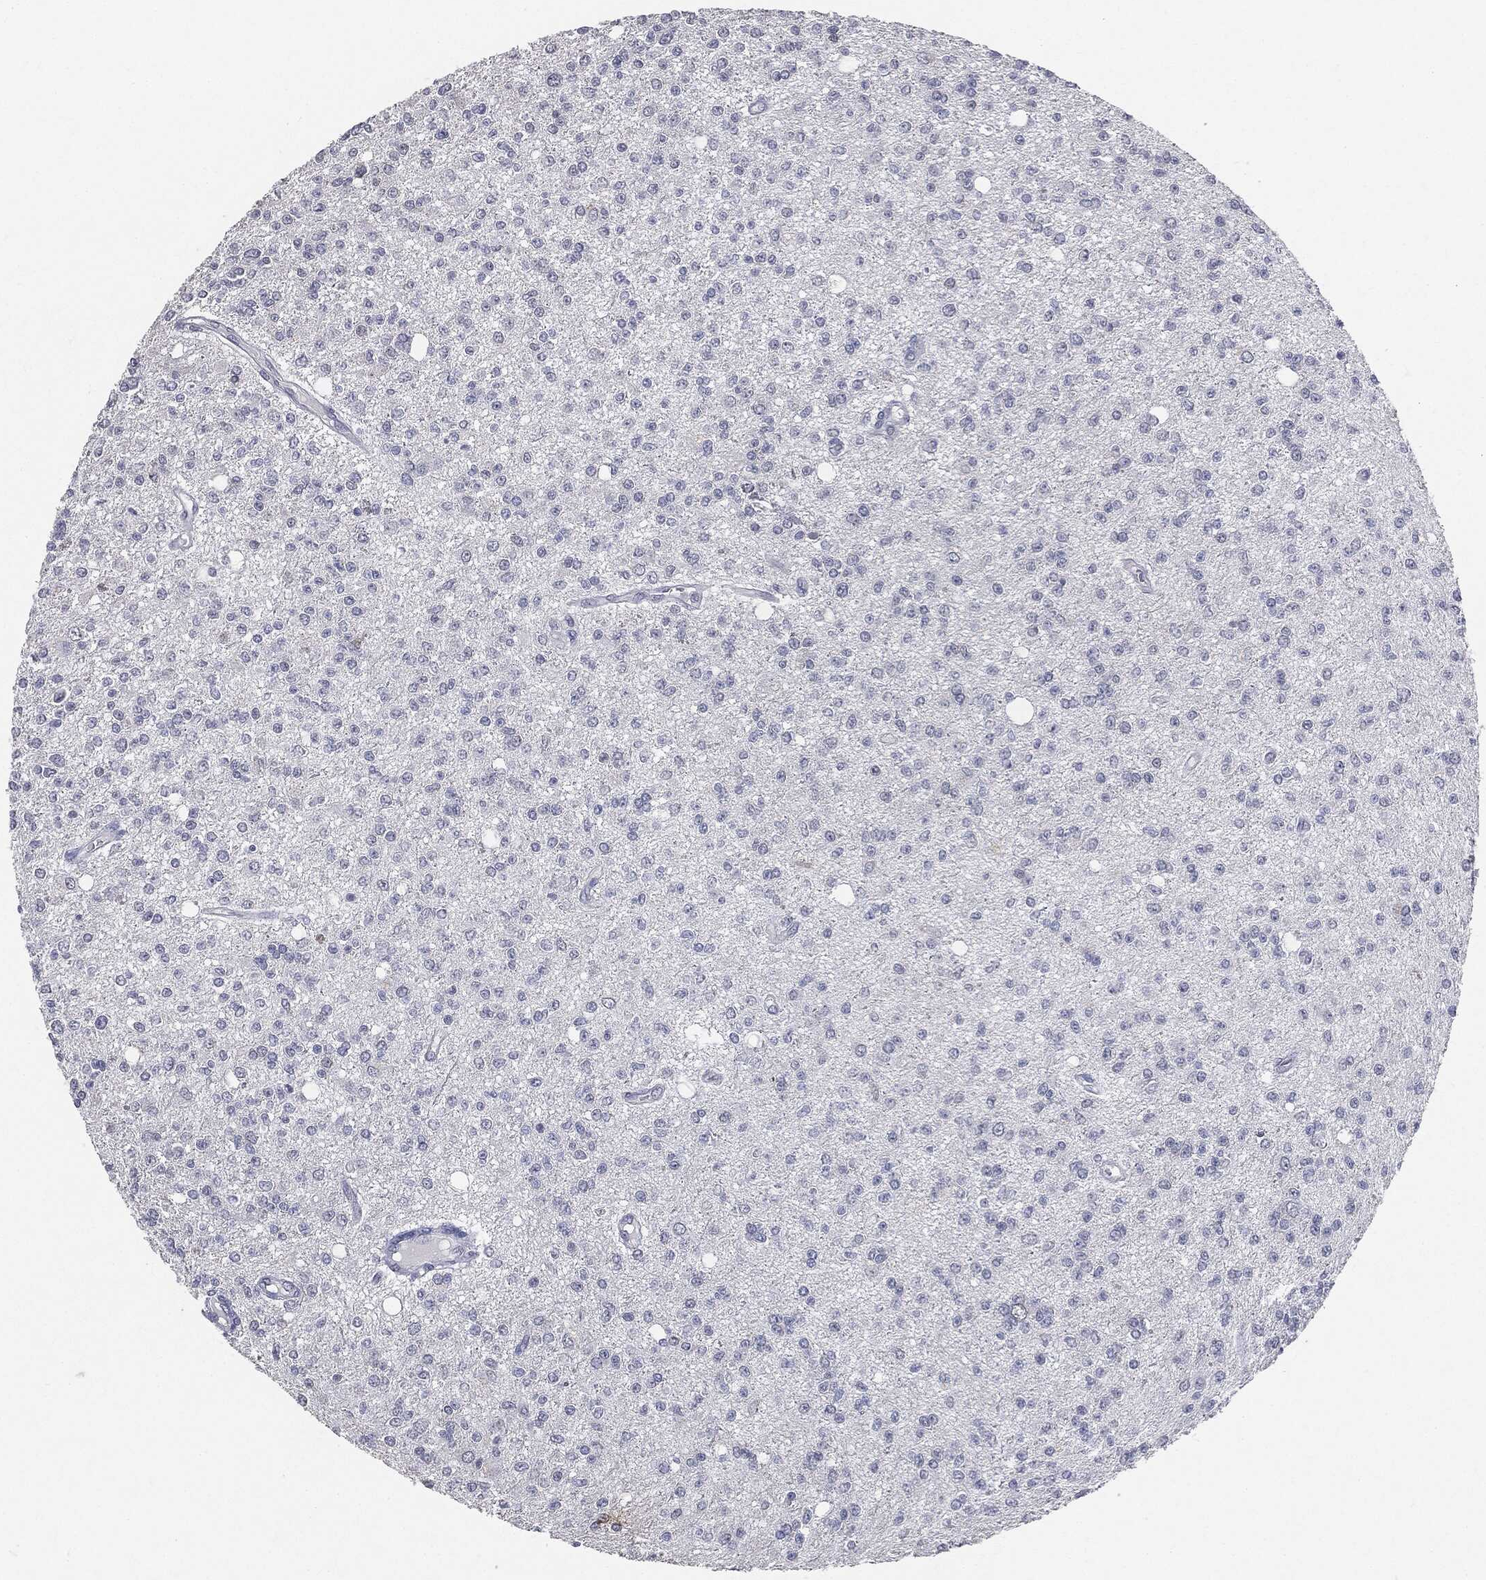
{"staining": {"intensity": "negative", "quantity": "none", "location": "none"}, "tissue": "glioma", "cell_type": "Tumor cells", "image_type": "cancer", "snomed": [{"axis": "morphology", "description": "Glioma, malignant, Low grade"}, {"axis": "topography", "description": "Brain"}], "caption": "DAB (3,3'-diaminobenzidine) immunohistochemical staining of human glioma shows no significant expression in tumor cells.", "gene": "SLC2A2", "patient": {"sex": "male", "age": 67}}